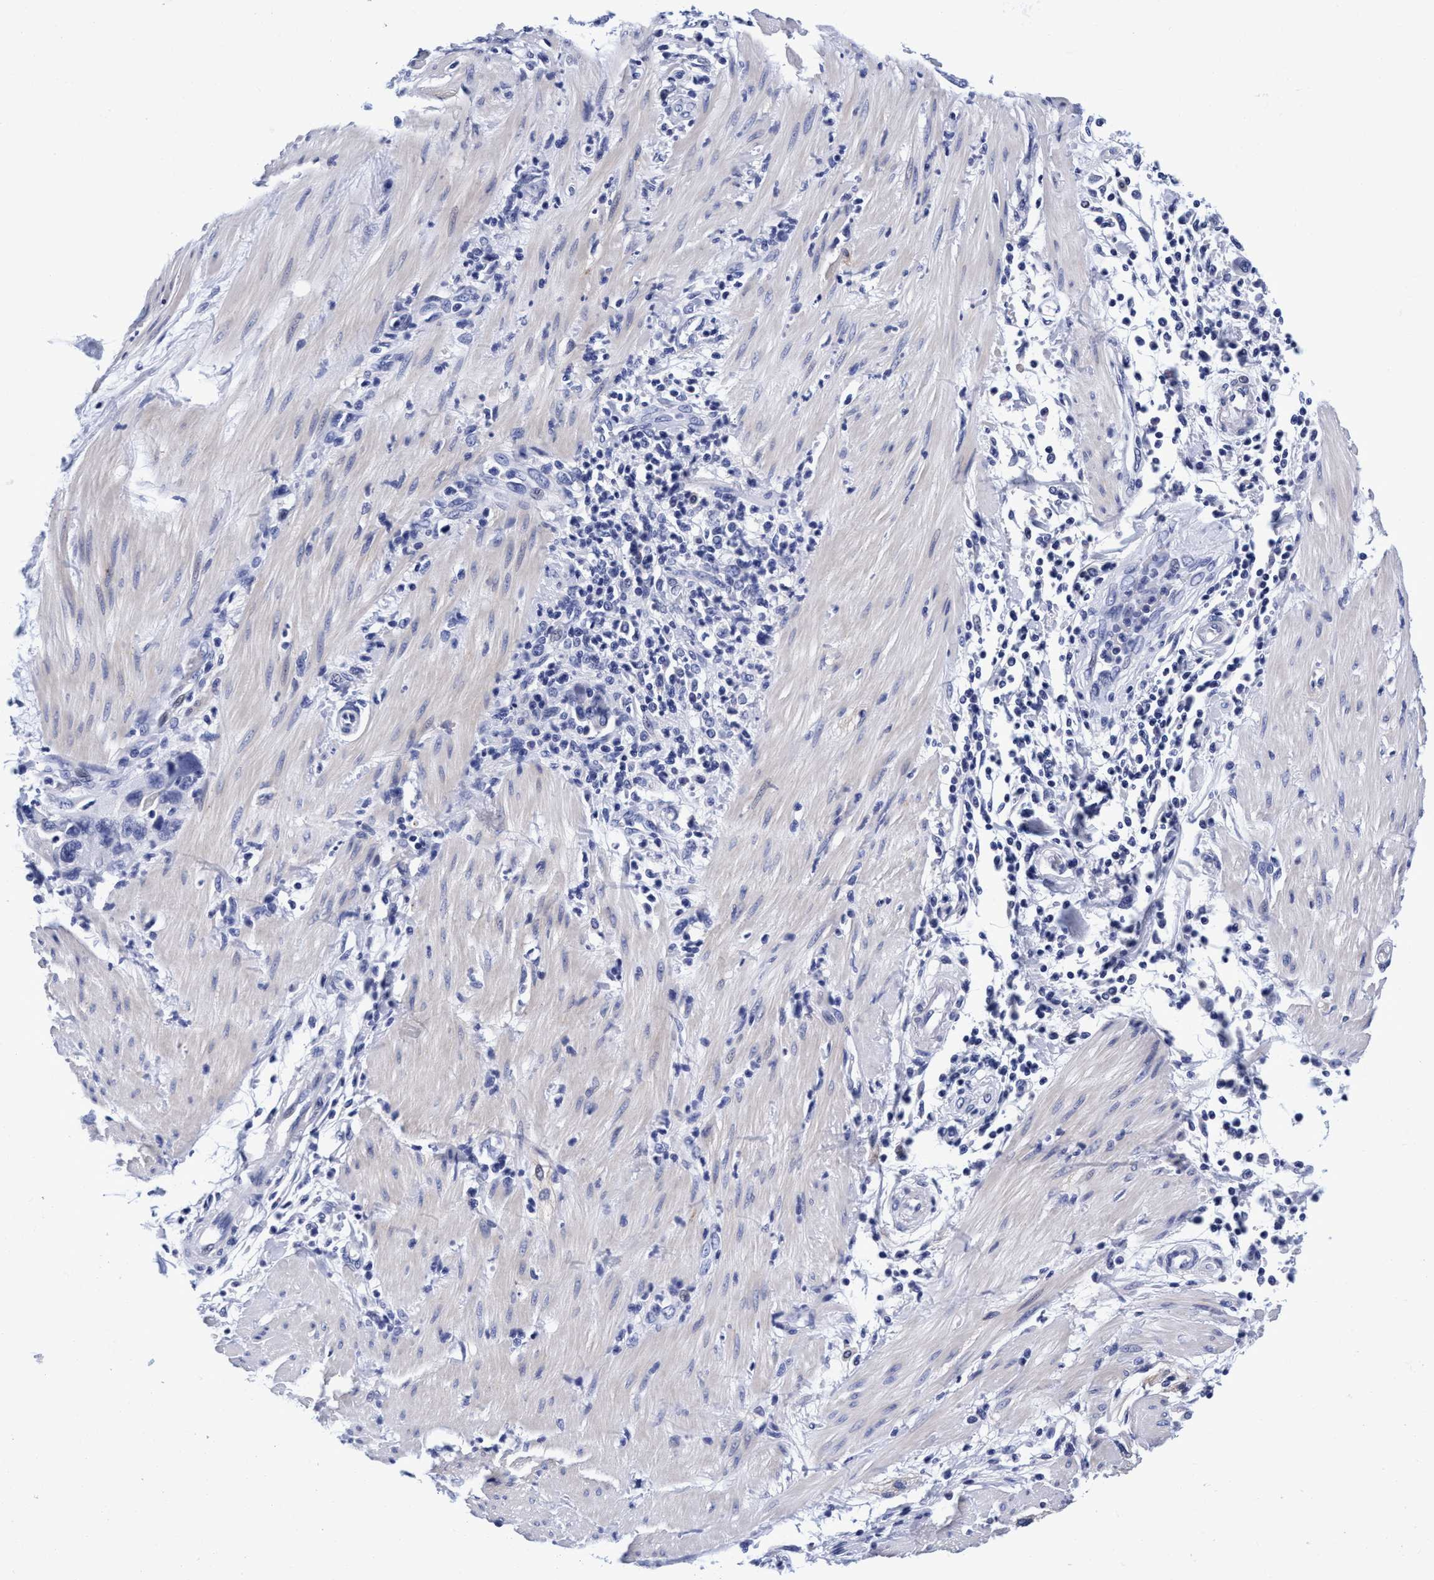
{"staining": {"intensity": "negative", "quantity": "none", "location": "none"}, "tissue": "pancreatic cancer", "cell_type": "Tumor cells", "image_type": "cancer", "snomed": [{"axis": "morphology", "description": "Adenocarcinoma, NOS"}, {"axis": "topography", "description": "Pancreas"}], "caption": "Immunohistochemistry micrograph of neoplastic tissue: pancreatic cancer stained with DAB reveals no significant protein expression in tumor cells.", "gene": "PLPPR1", "patient": {"sex": "female", "age": 70}}